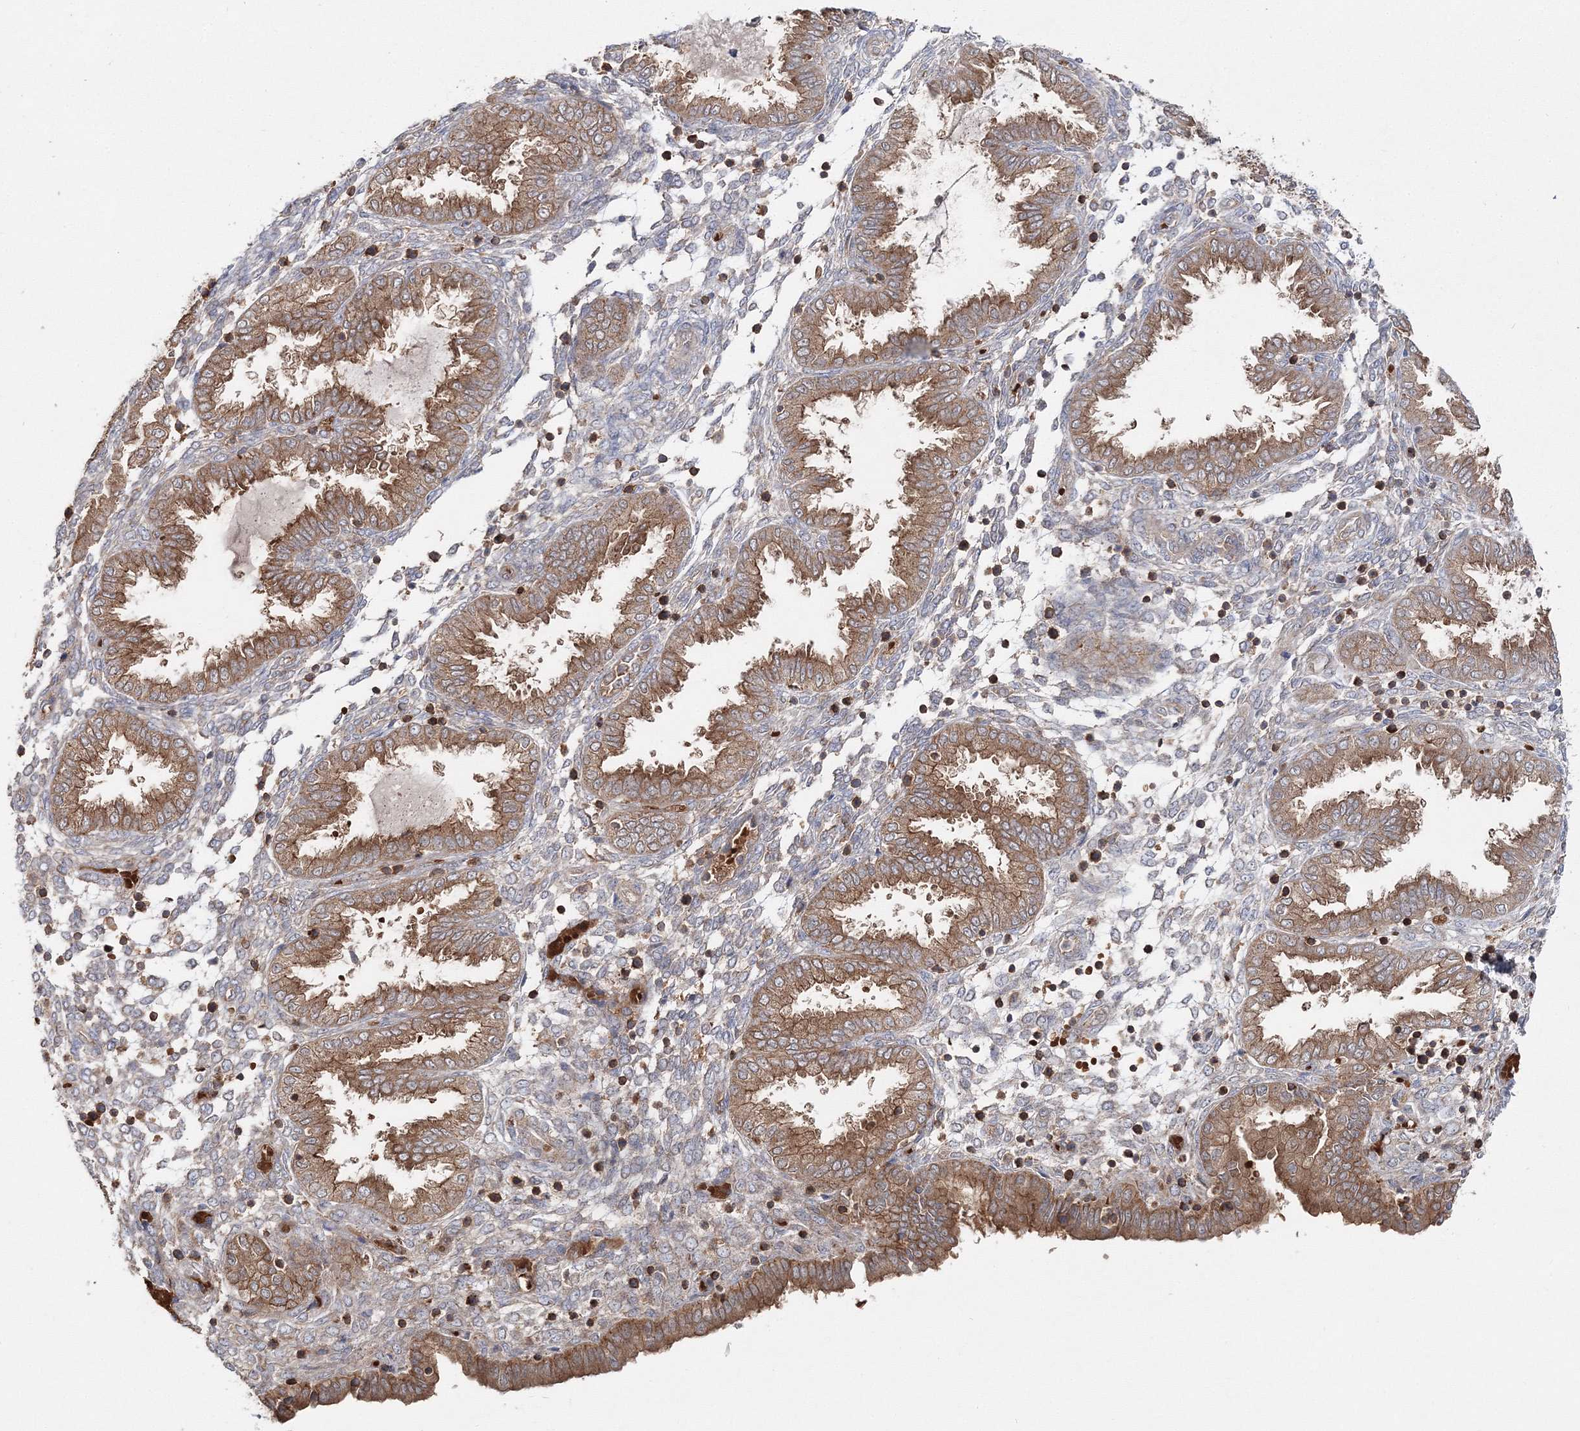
{"staining": {"intensity": "weak", "quantity": "25%-75%", "location": "cytoplasmic/membranous"}, "tissue": "endometrium", "cell_type": "Cells in endometrial stroma", "image_type": "normal", "snomed": [{"axis": "morphology", "description": "Normal tissue, NOS"}, {"axis": "topography", "description": "Endometrium"}], "caption": "Approximately 25%-75% of cells in endometrial stroma in unremarkable human endometrium show weak cytoplasmic/membranous protein staining as visualized by brown immunohistochemical staining.", "gene": "PCBD2", "patient": {"sex": "female", "age": 33}}